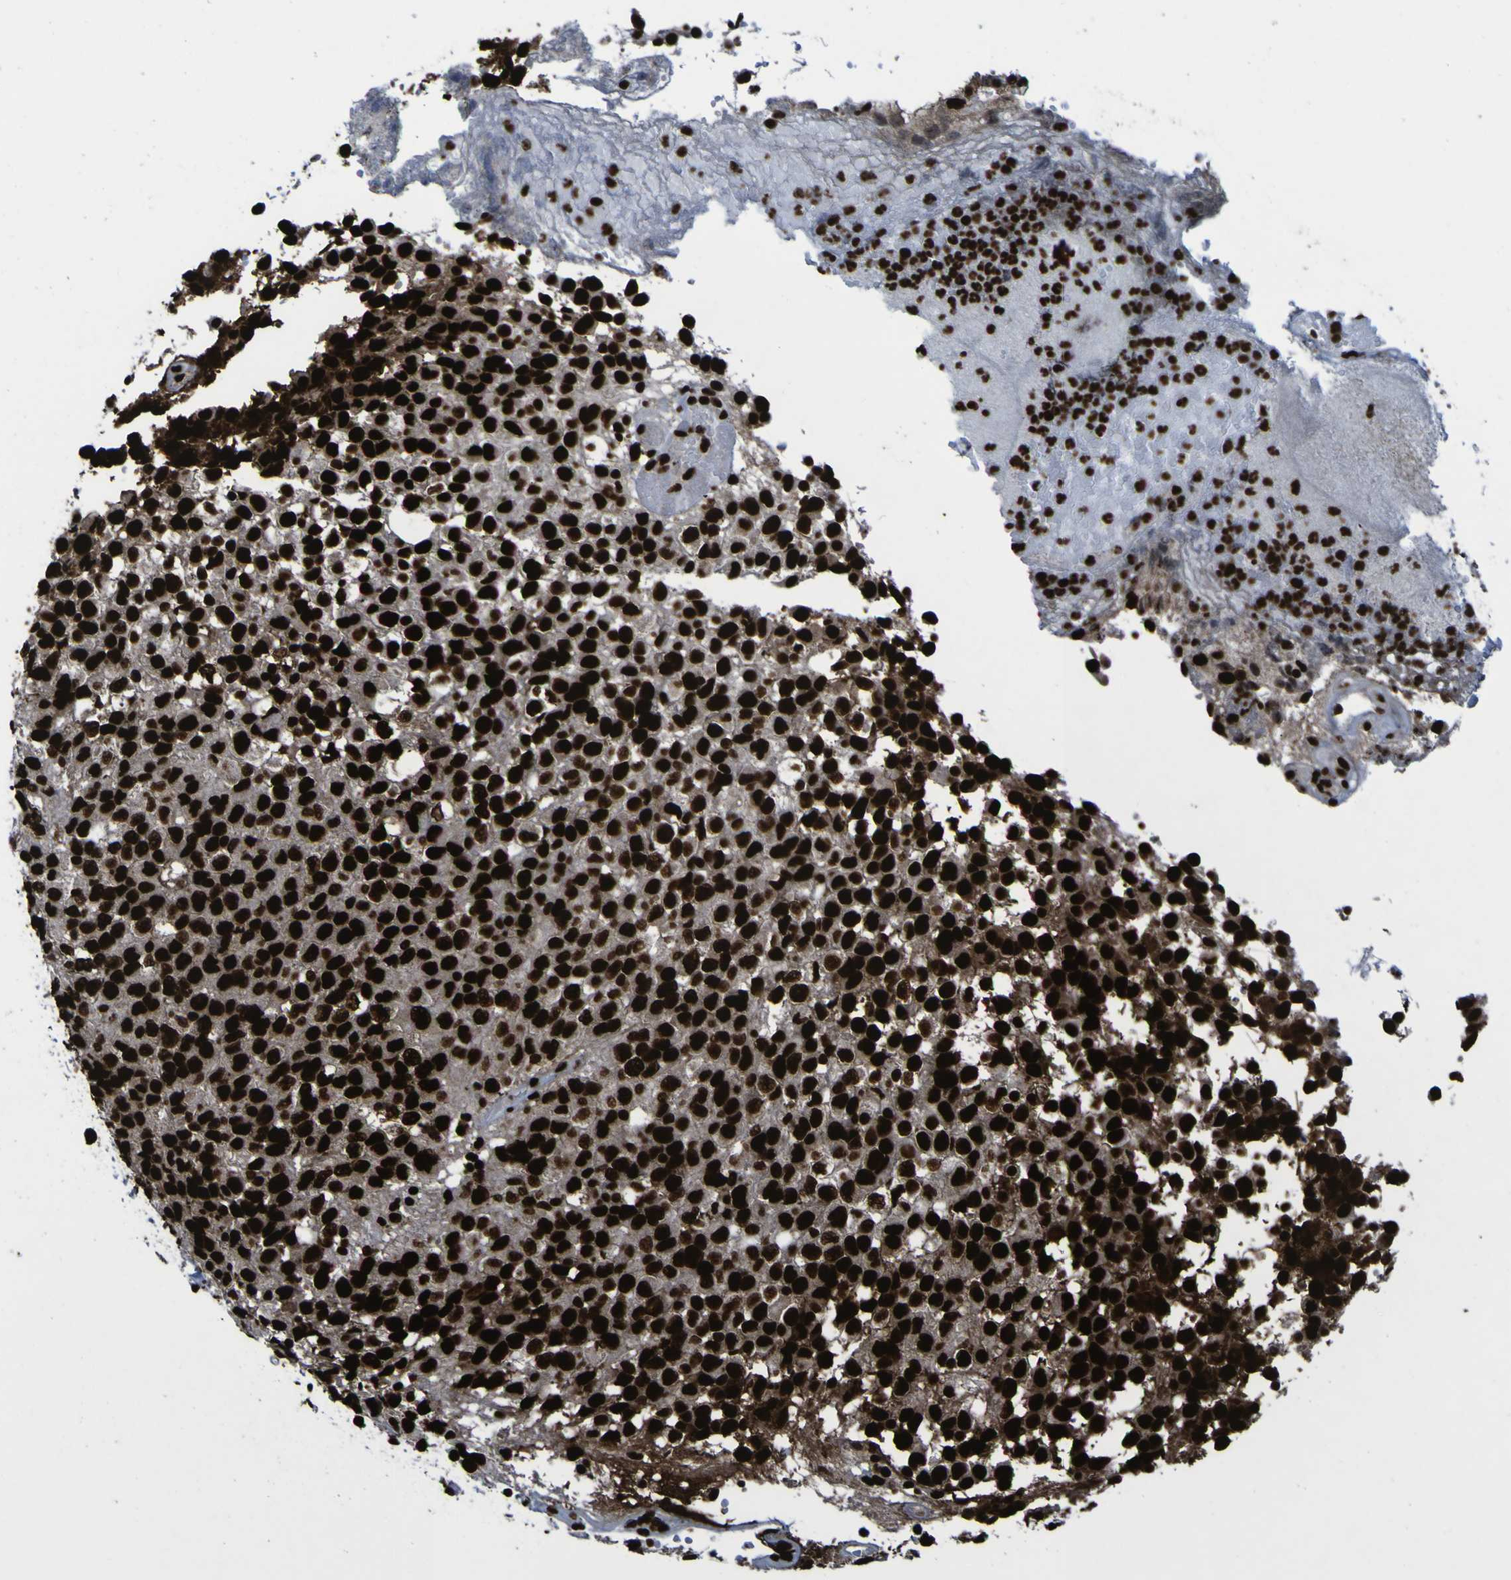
{"staining": {"intensity": "strong", "quantity": ">75%", "location": "nuclear"}, "tissue": "glioma", "cell_type": "Tumor cells", "image_type": "cancer", "snomed": [{"axis": "morphology", "description": "Glioma, malignant, High grade"}, {"axis": "topography", "description": "Brain"}], "caption": "A brown stain highlights strong nuclear staining of a protein in human malignant high-grade glioma tumor cells.", "gene": "NPM1", "patient": {"sex": "male", "age": 32}}